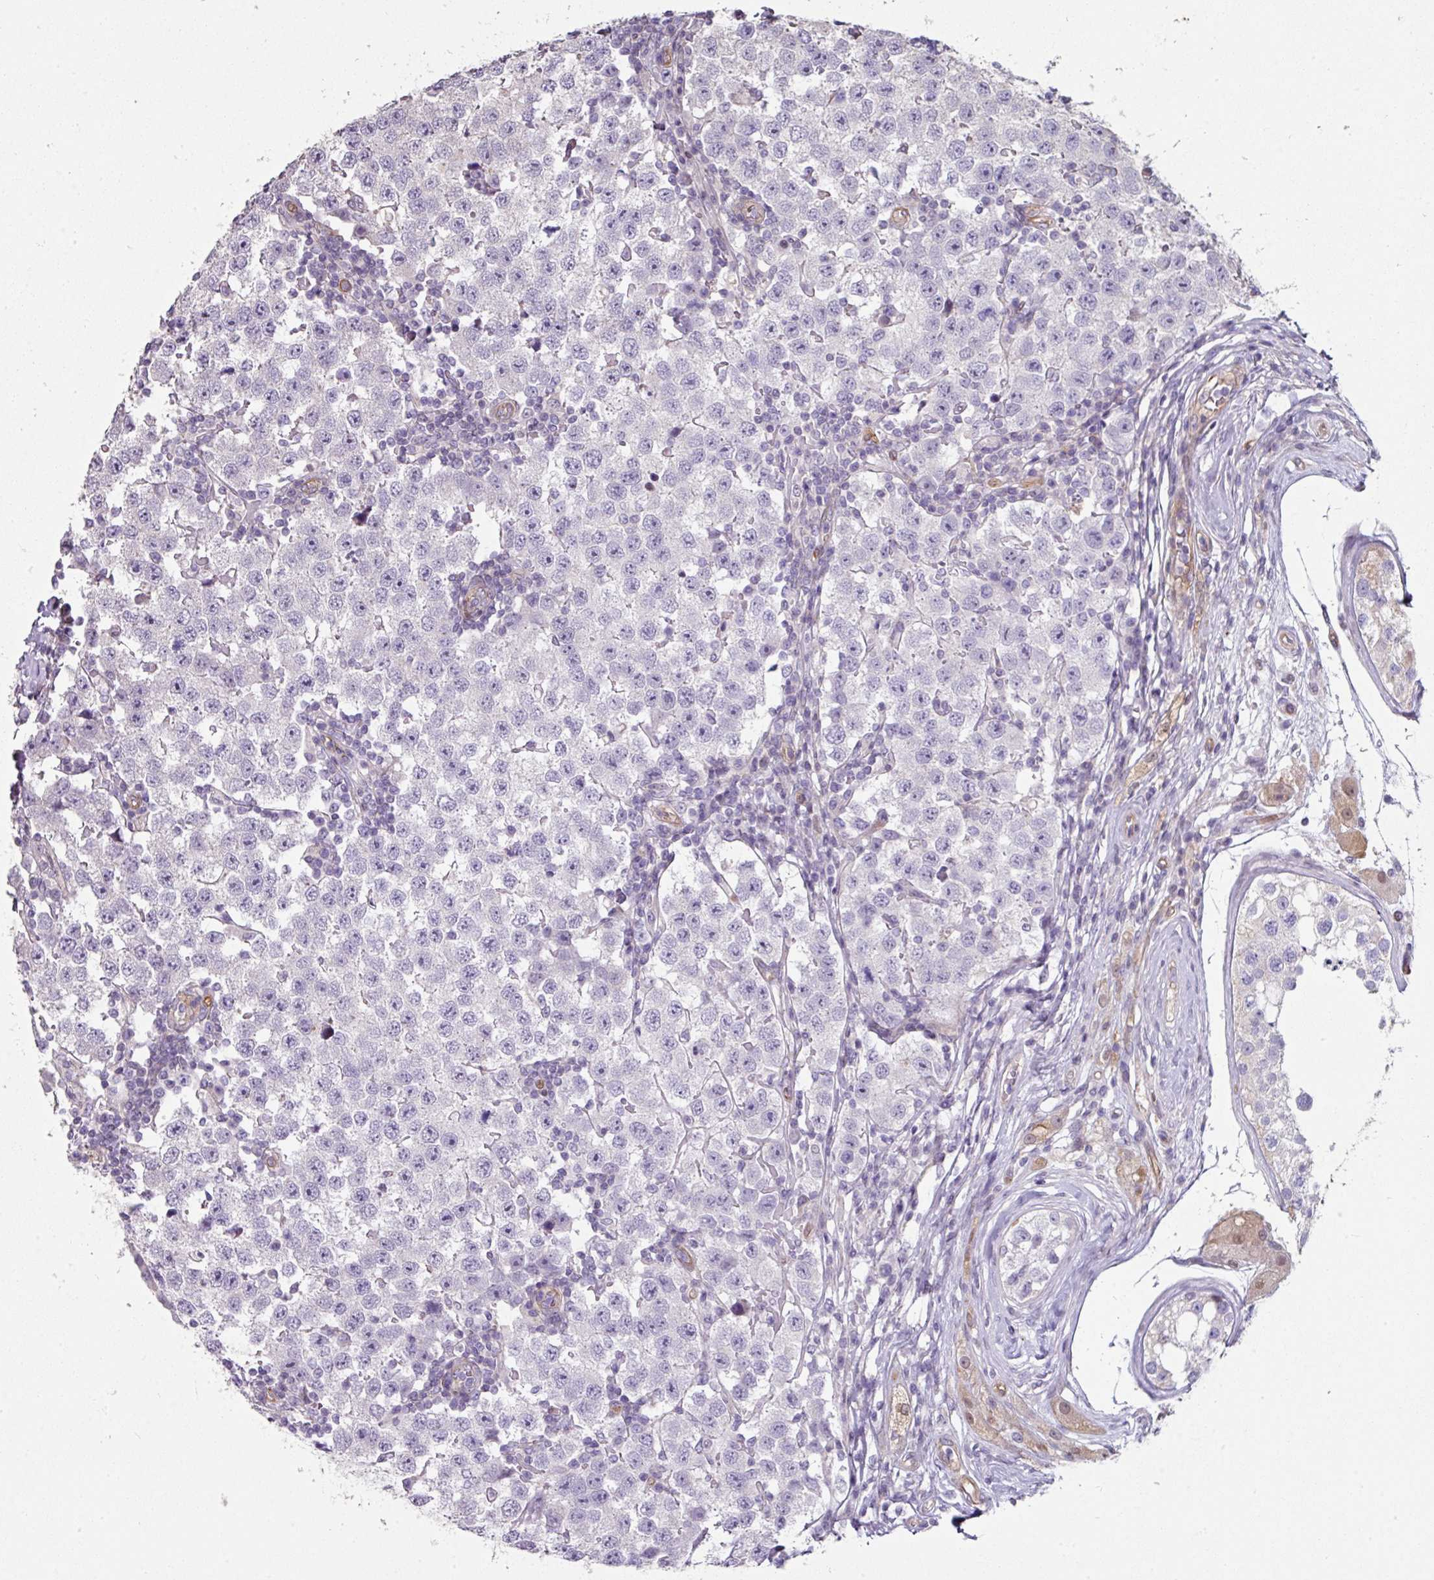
{"staining": {"intensity": "negative", "quantity": "none", "location": "none"}, "tissue": "testis cancer", "cell_type": "Tumor cells", "image_type": "cancer", "snomed": [{"axis": "morphology", "description": "Seminoma, NOS"}, {"axis": "topography", "description": "Testis"}], "caption": "This photomicrograph is of testis cancer (seminoma) stained with immunohistochemistry (IHC) to label a protein in brown with the nuclei are counter-stained blue. There is no expression in tumor cells.", "gene": "ANO9", "patient": {"sex": "male", "age": 34}}